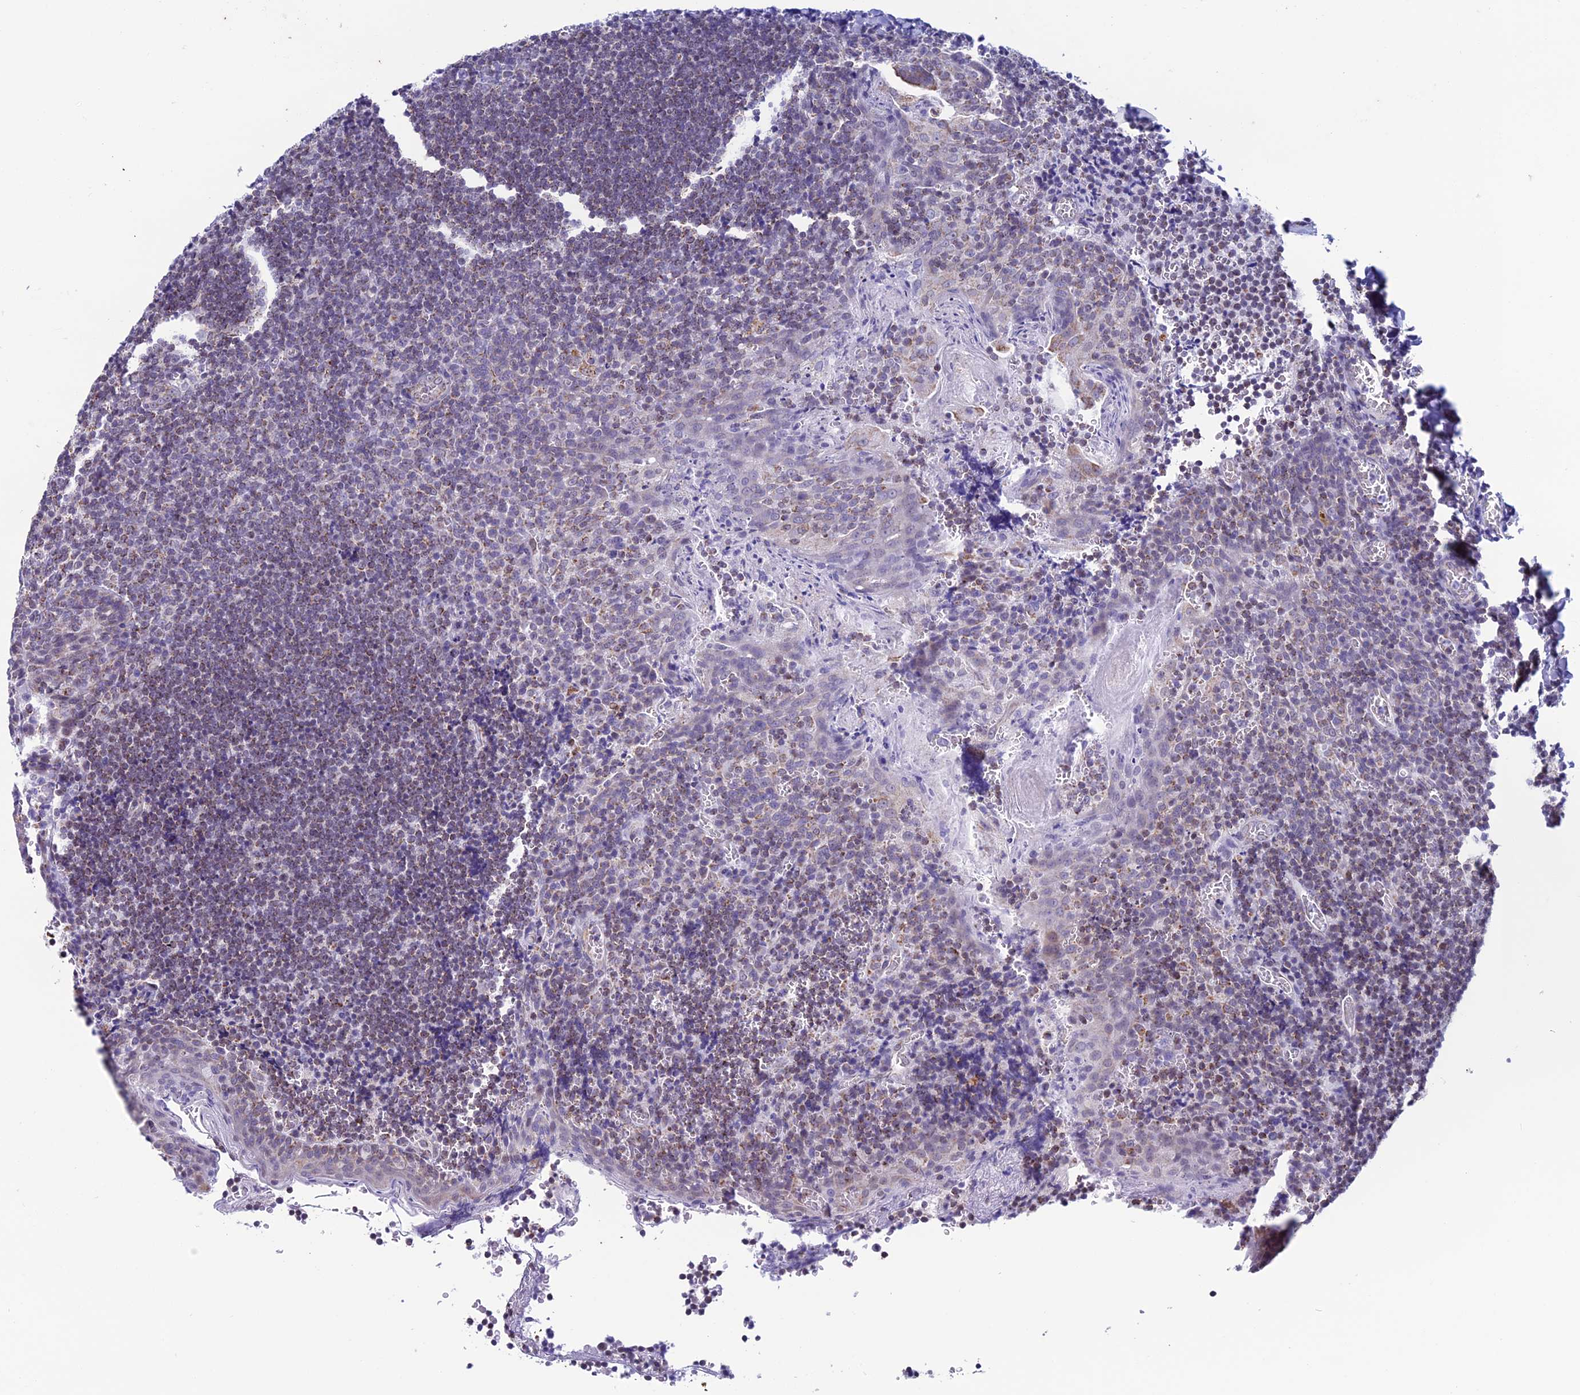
{"staining": {"intensity": "moderate", "quantity": "<25%", "location": "cytoplasmic/membranous"}, "tissue": "tonsil", "cell_type": "Germinal center cells", "image_type": "normal", "snomed": [{"axis": "morphology", "description": "Normal tissue, NOS"}, {"axis": "topography", "description": "Tonsil"}], "caption": "Tonsil stained with IHC exhibits moderate cytoplasmic/membranous staining in approximately <25% of germinal center cells.", "gene": "ZNG1A", "patient": {"sex": "male", "age": 27}}